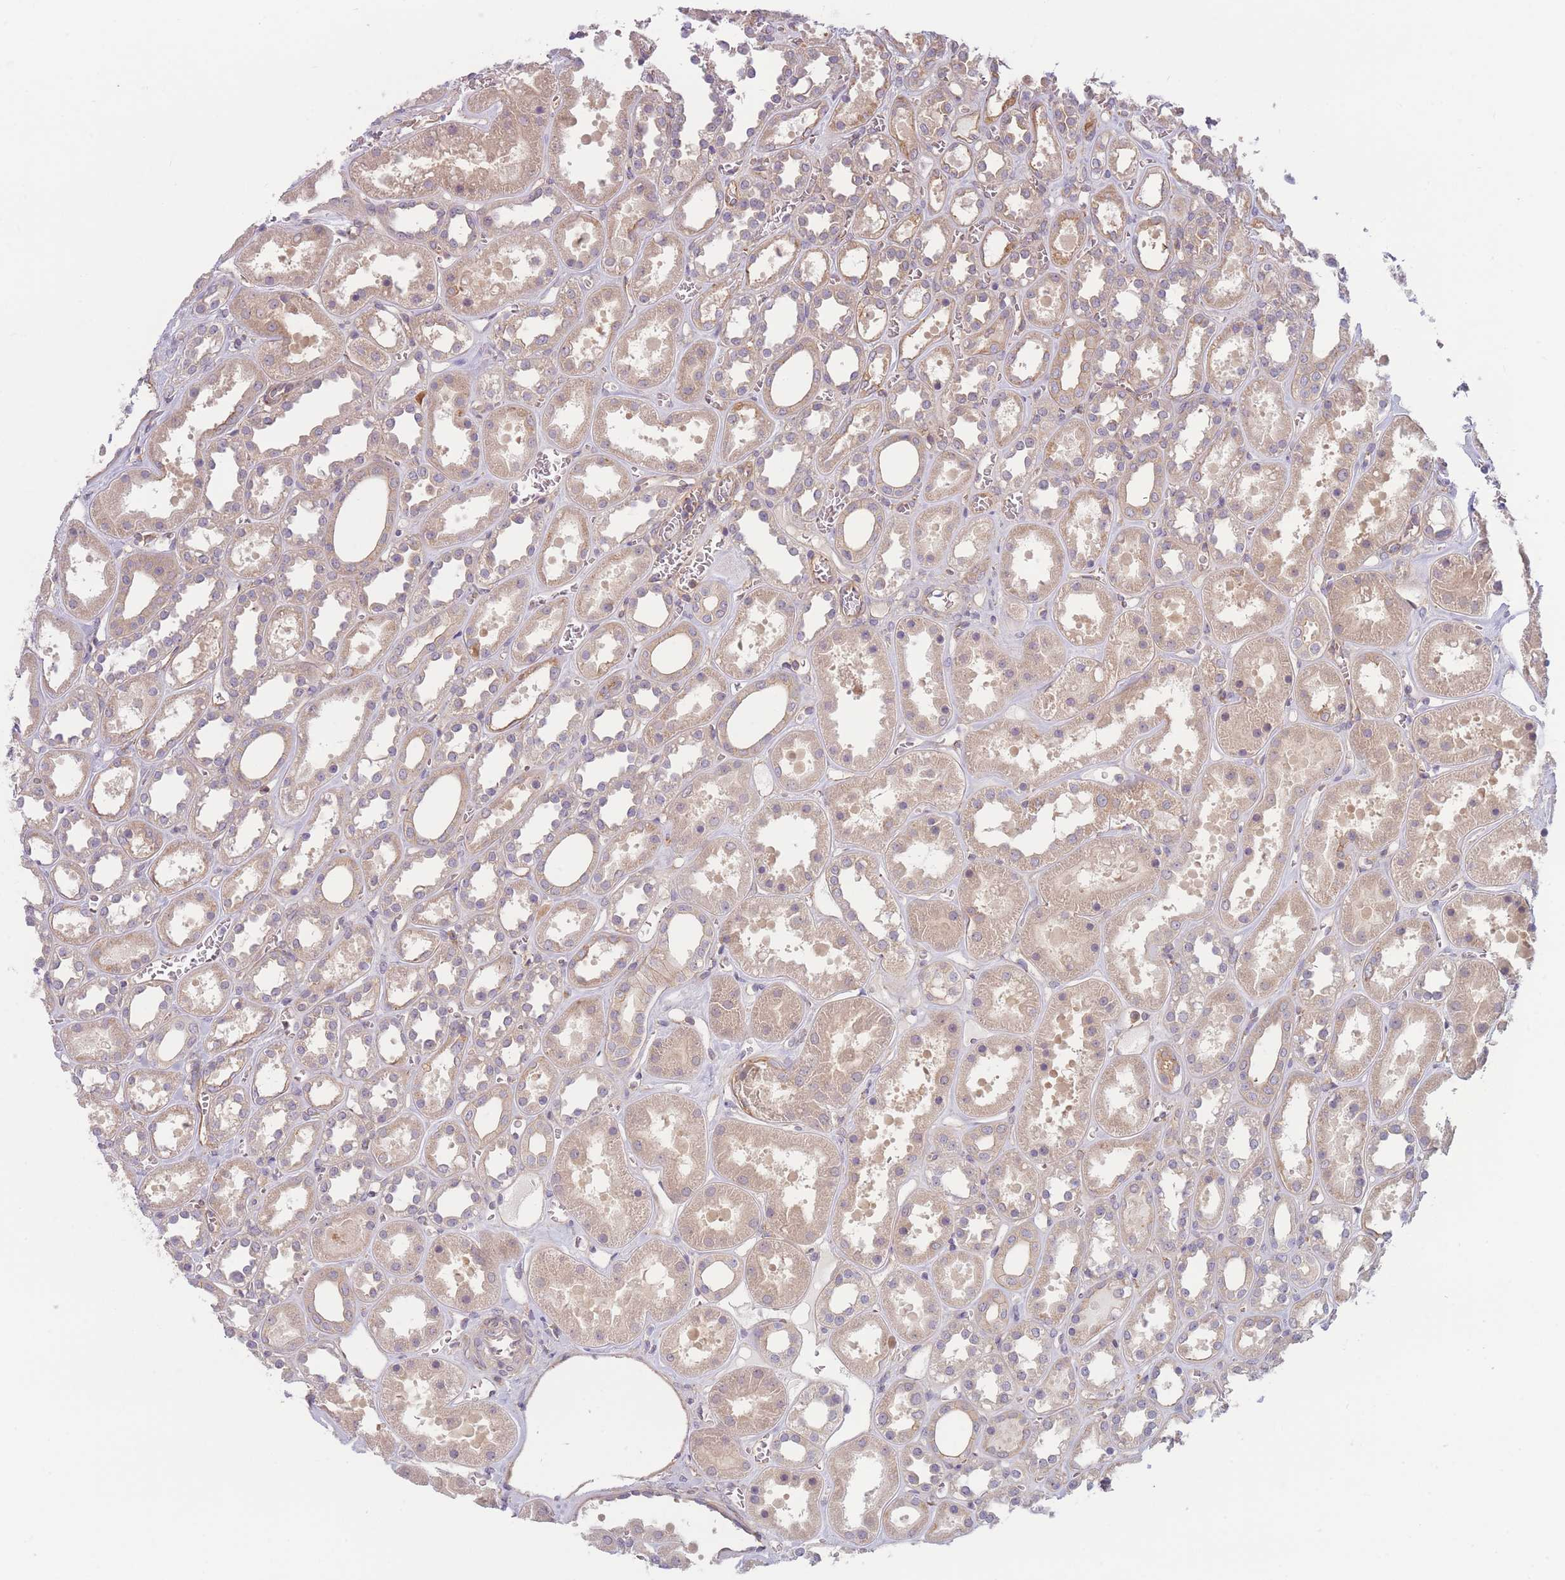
{"staining": {"intensity": "moderate", "quantity": ">75%", "location": "cytoplasmic/membranous"}, "tissue": "kidney", "cell_type": "Cells in glomeruli", "image_type": "normal", "snomed": [{"axis": "morphology", "description": "Normal tissue, NOS"}, {"axis": "topography", "description": "Kidney"}], "caption": "Immunohistochemical staining of normal kidney demonstrates medium levels of moderate cytoplasmic/membranous positivity in approximately >75% of cells in glomeruli. (brown staining indicates protein expression, while blue staining denotes nuclei).", "gene": "WDR93", "patient": {"sex": "female", "age": 41}}